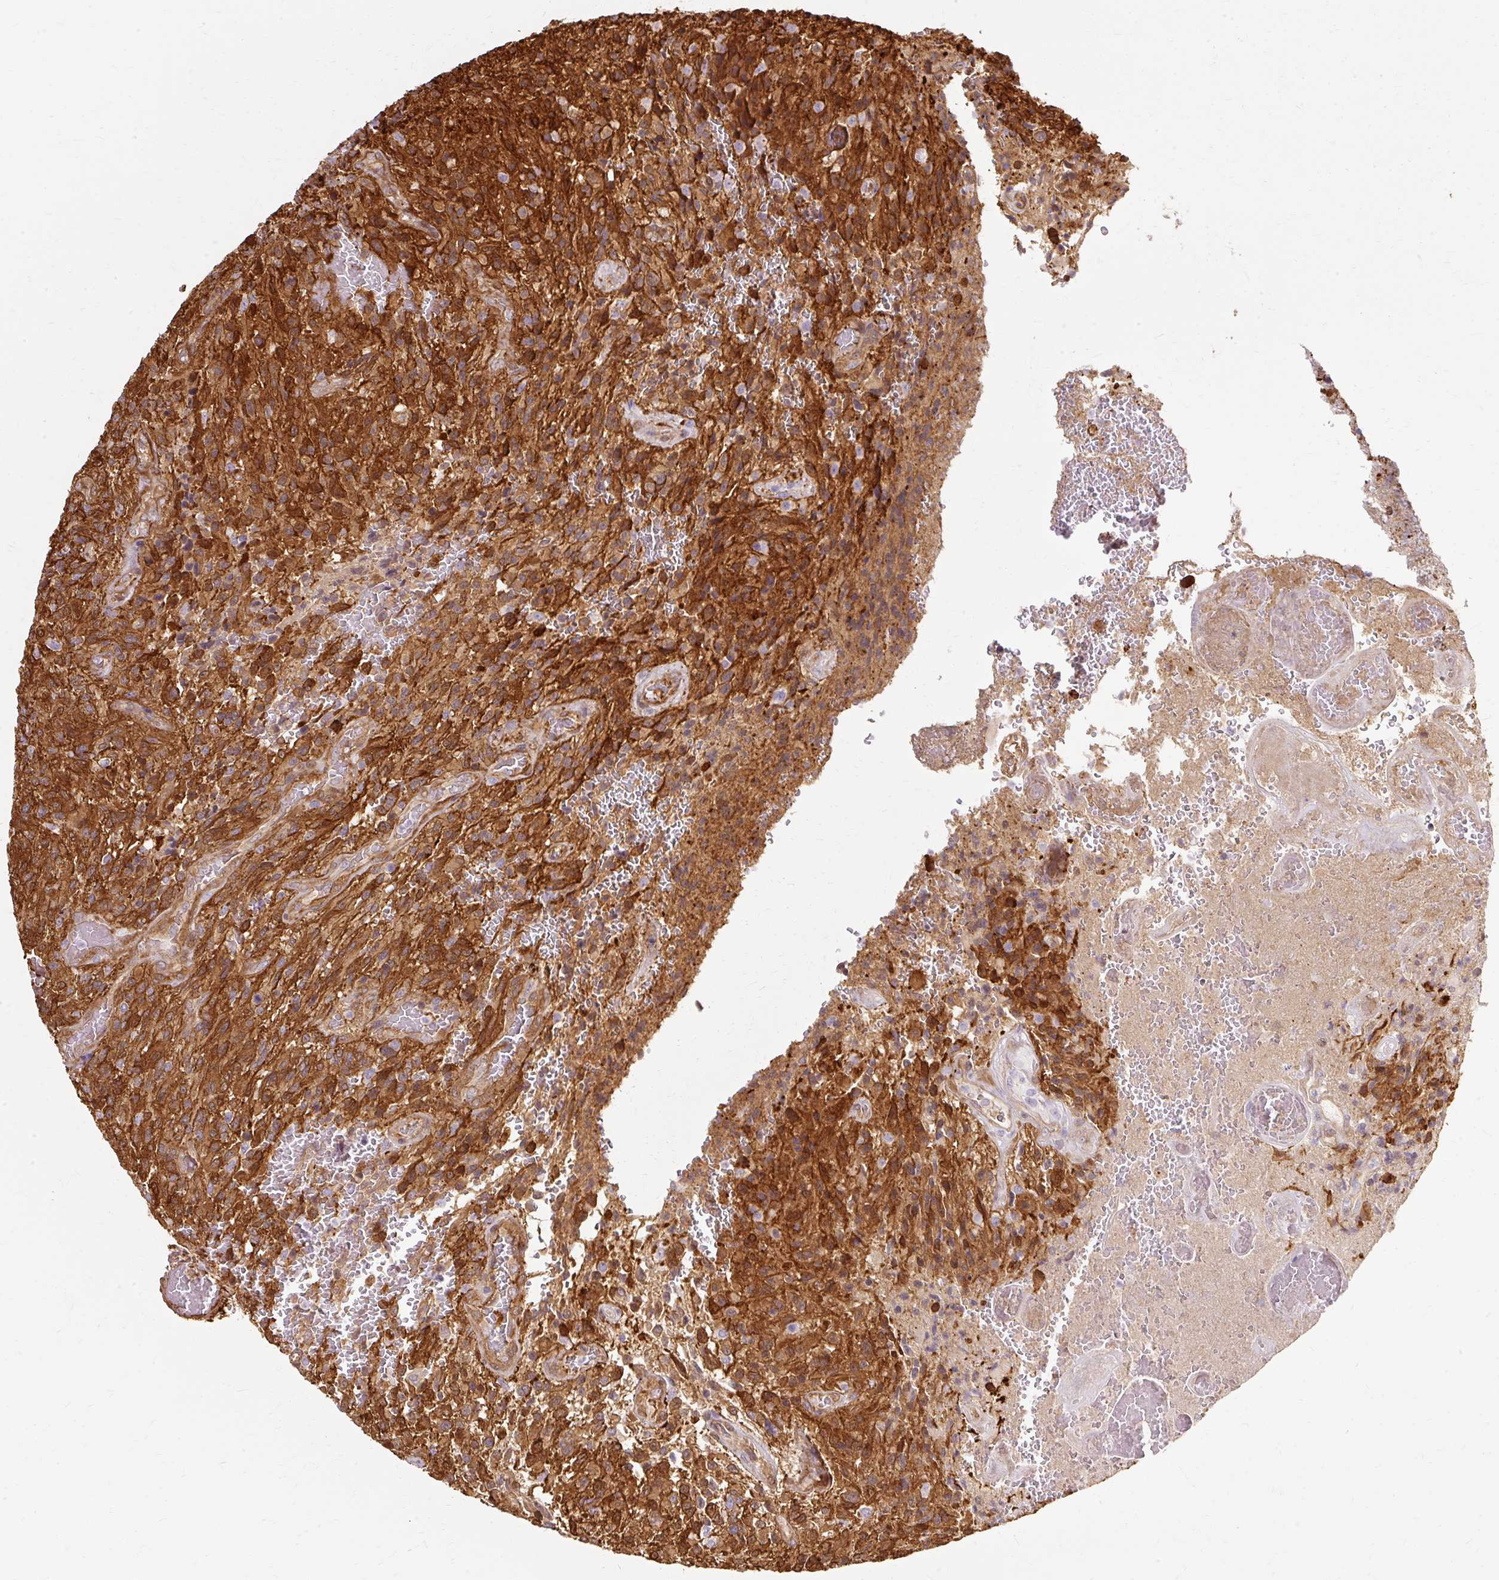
{"staining": {"intensity": "moderate", "quantity": ">75%", "location": "cytoplasmic/membranous"}, "tissue": "glioma", "cell_type": "Tumor cells", "image_type": "cancer", "snomed": [{"axis": "morphology", "description": "Normal tissue, NOS"}, {"axis": "morphology", "description": "Glioma, malignant, High grade"}, {"axis": "topography", "description": "Cerebral cortex"}], "caption": "Moderate cytoplasmic/membranous staining for a protein is present in approximately >75% of tumor cells of malignant glioma (high-grade) using immunohistochemistry (IHC).", "gene": "CNN3", "patient": {"sex": "male", "age": 56}}